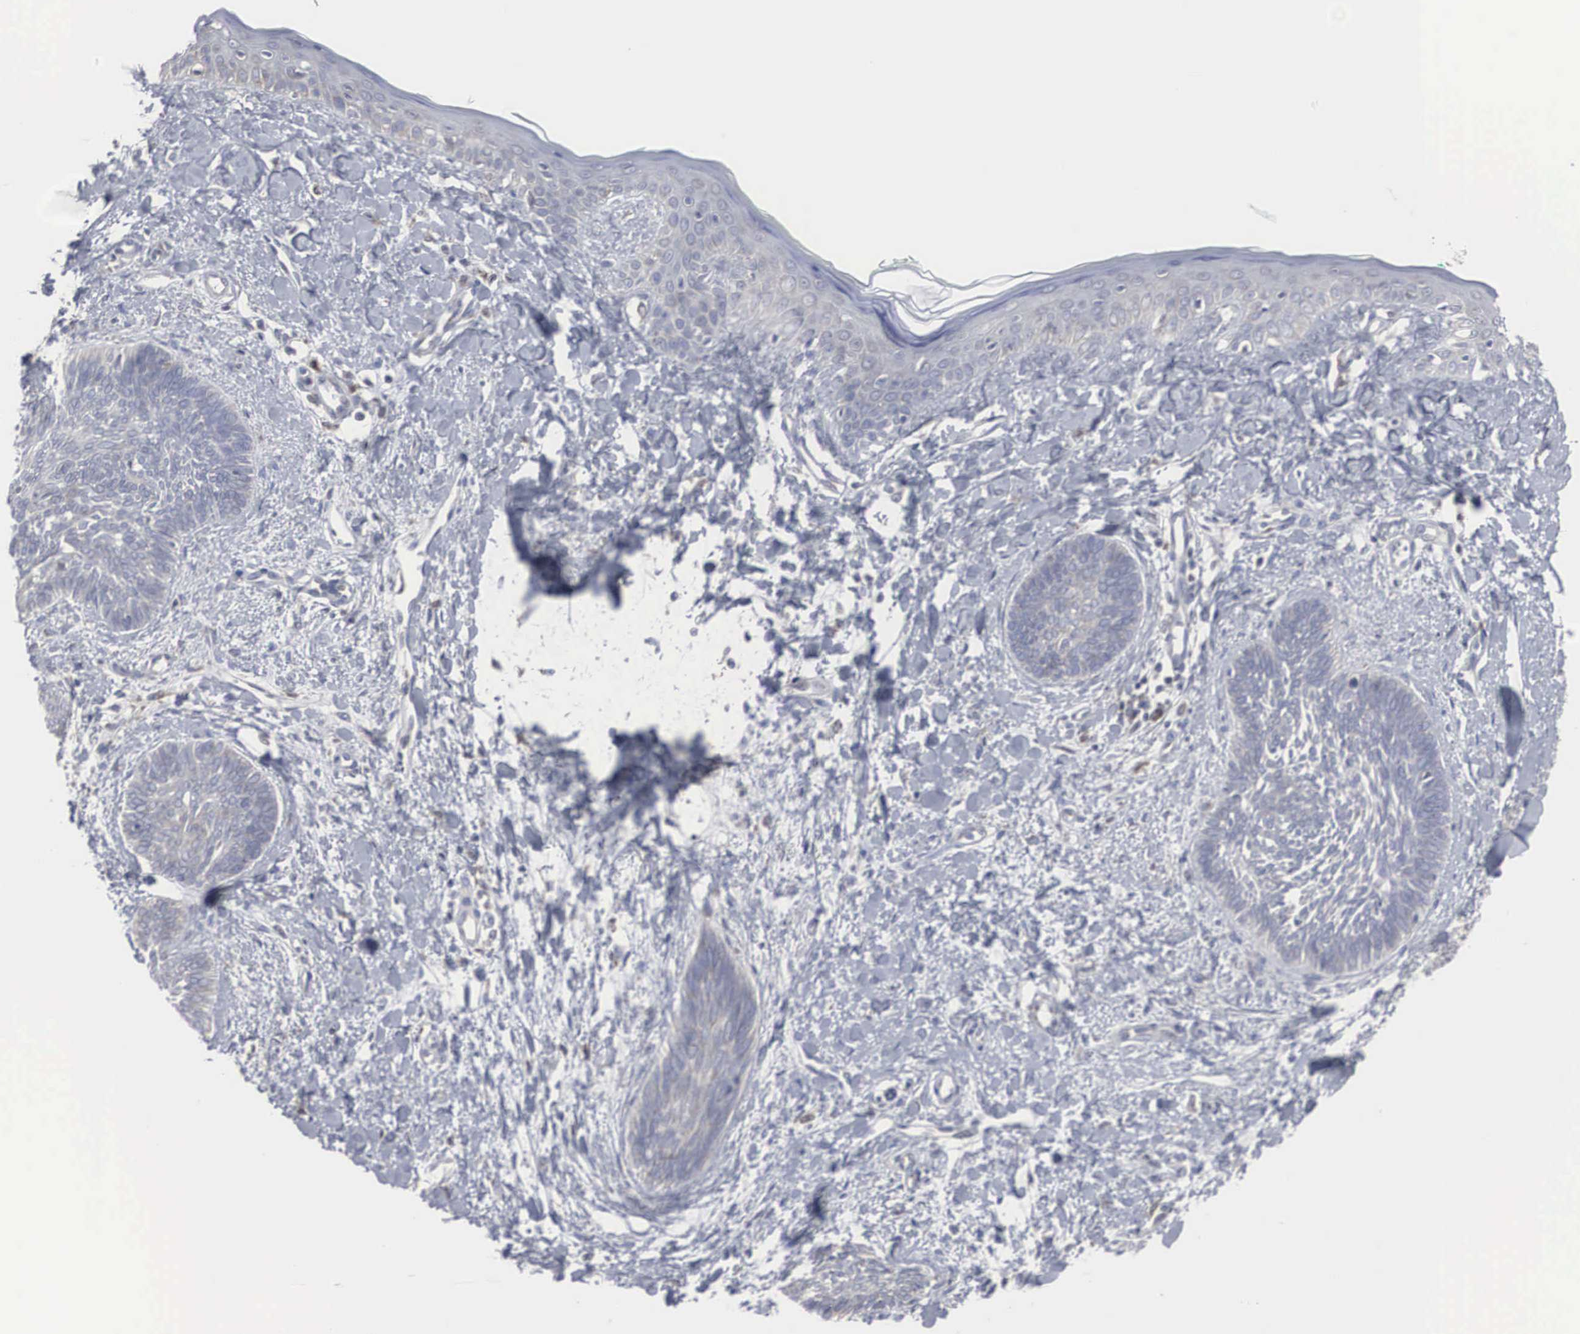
{"staining": {"intensity": "weak", "quantity": "<25%", "location": "cytoplasmic/membranous"}, "tissue": "skin cancer", "cell_type": "Tumor cells", "image_type": "cancer", "snomed": [{"axis": "morphology", "description": "Basal cell carcinoma"}, {"axis": "topography", "description": "Skin"}], "caption": "This is an IHC micrograph of human basal cell carcinoma (skin). There is no staining in tumor cells.", "gene": "MIA2", "patient": {"sex": "female", "age": 81}}